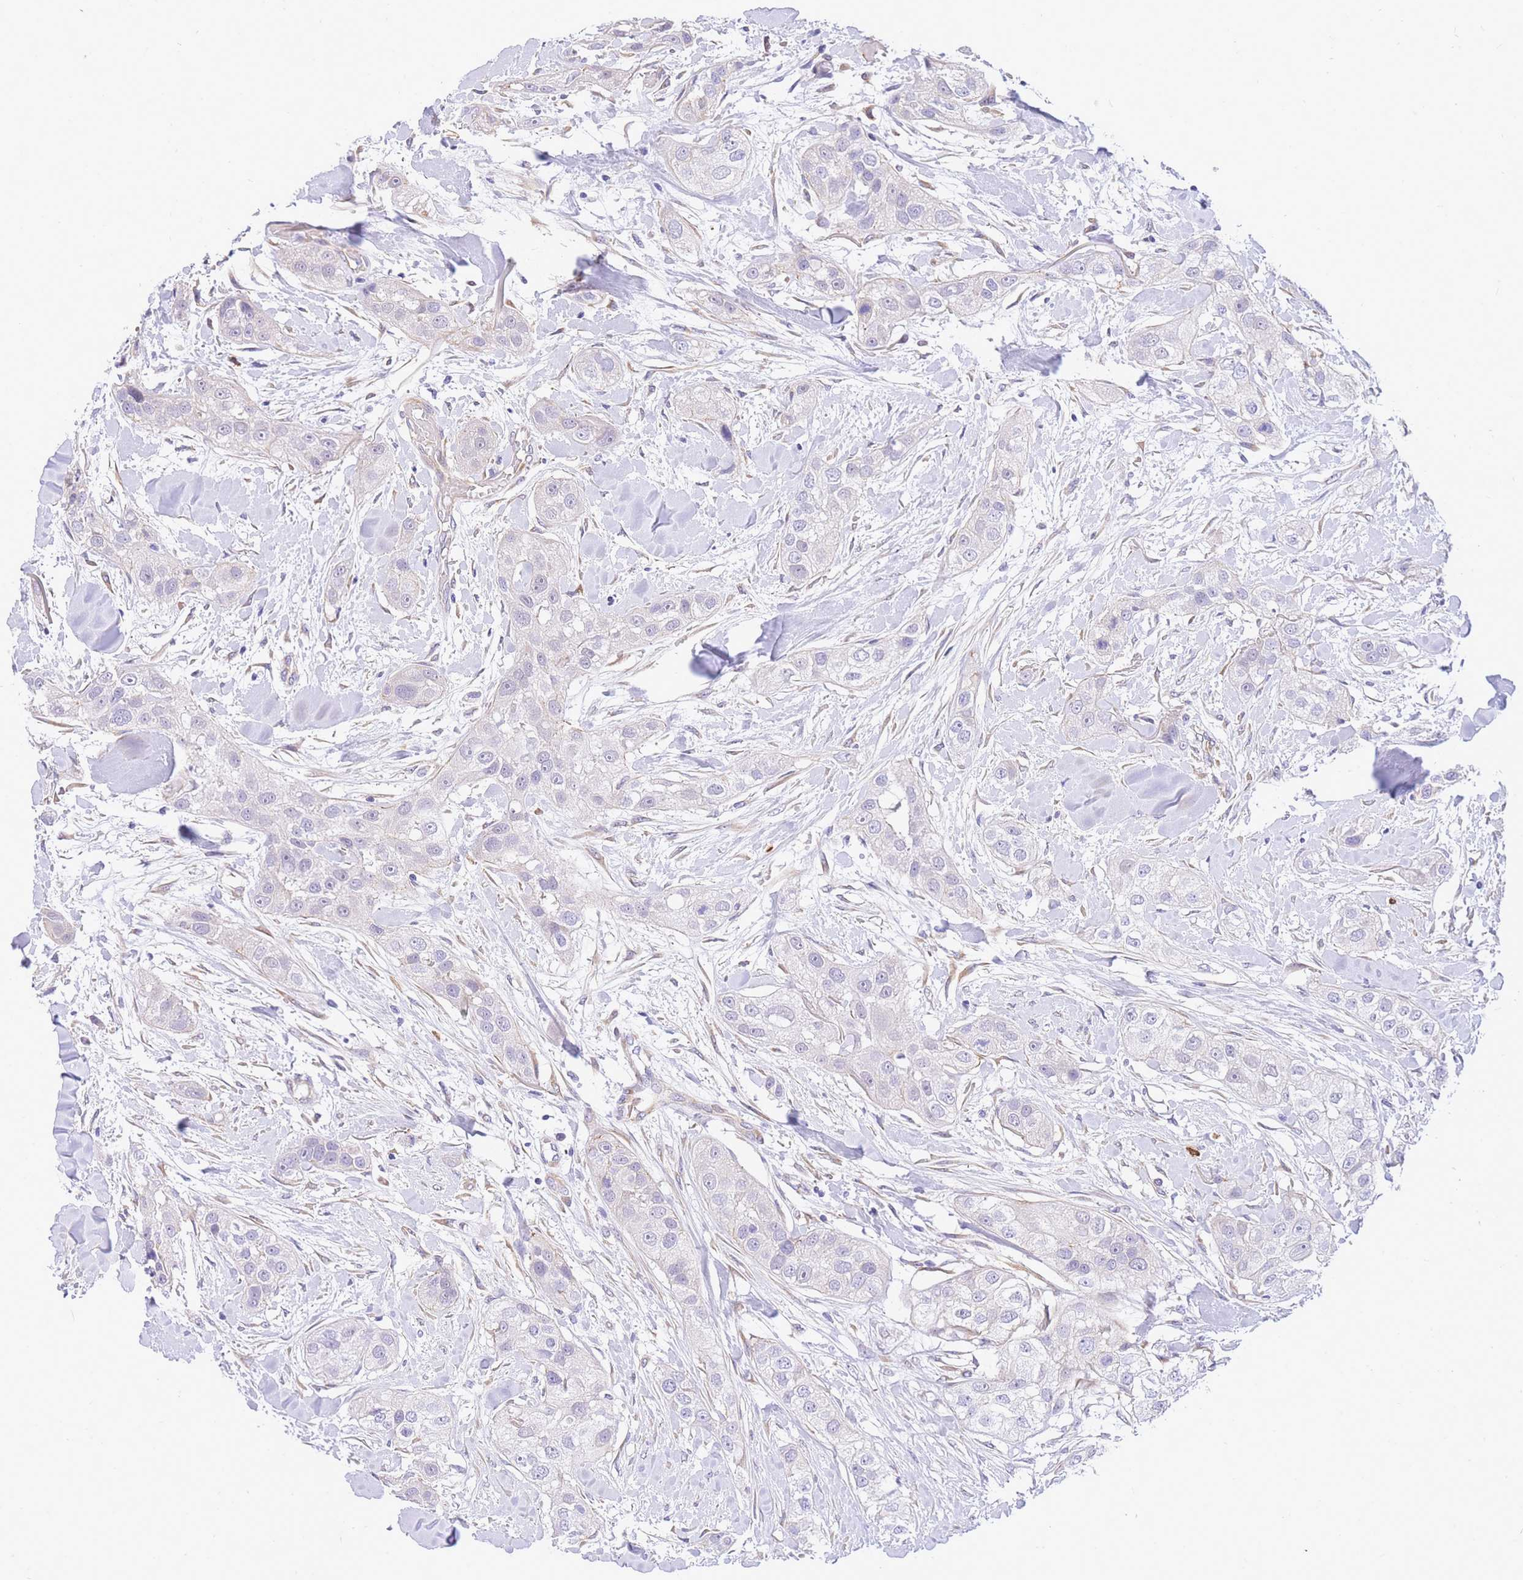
{"staining": {"intensity": "negative", "quantity": "none", "location": "none"}, "tissue": "head and neck cancer", "cell_type": "Tumor cells", "image_type": "cancer", "snomed": [{"axis": "morphology", "description": "Normal tissue, NOS"}, {"axis": "morphology", "description": "Squamous cell carcinoma, NOS"}, {"axis": "topography", "description": "Skeletal muscle"}, {"axis": "topography", "description": "Head-Neck"}], "caption": "This micrograph is of squamous cell carcinoma (head and neck) stained with immunohistochemistry (IHC) to label a protein in brown with the nuclei are counter-stained blue. There is no staining in tumor cells.", "gene": "SRSF12", "patient": {"sex": "male", "age": 51}}